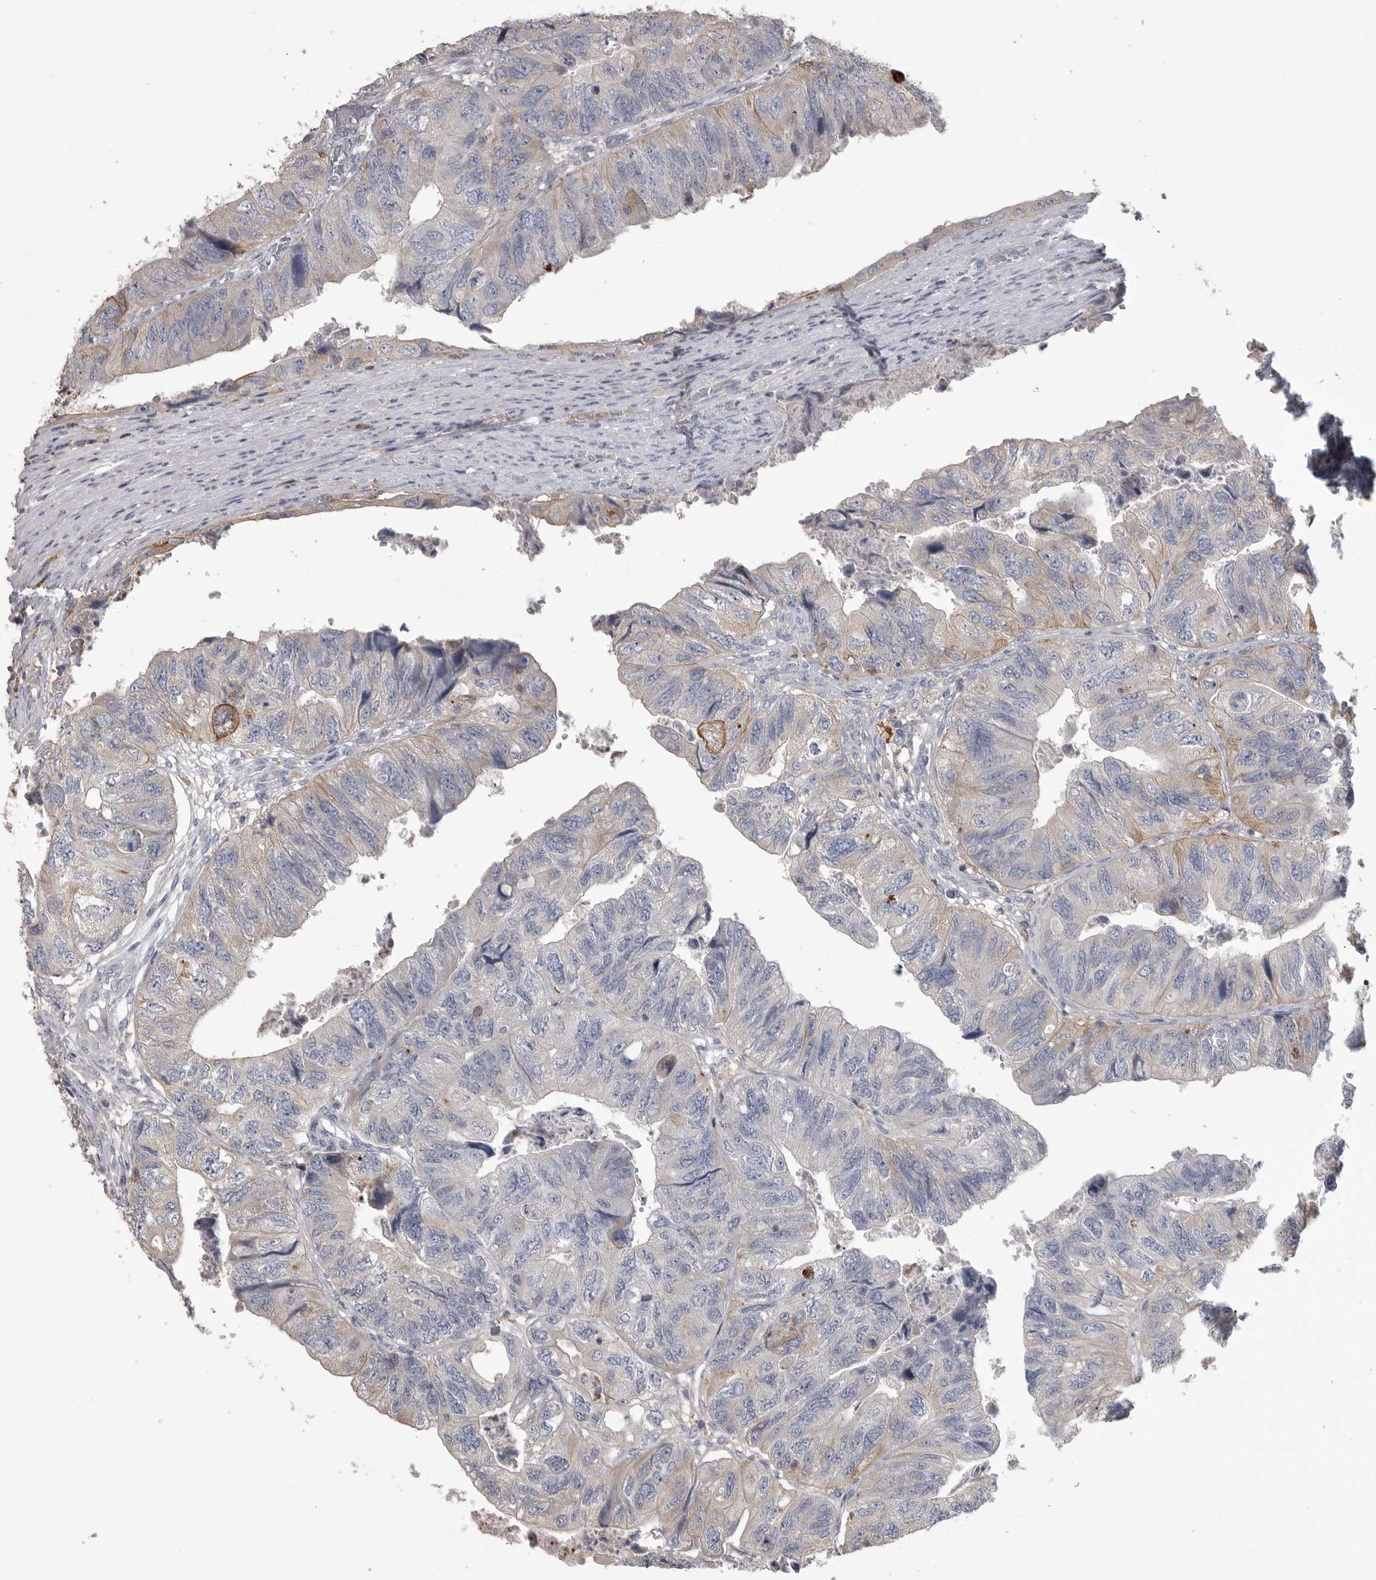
{"staining": {"intensity": "moderate", "quantity": "<25%", "location": "cytoplasmic/membranous"}, "tissue": "colorectal cancer", "cell_type": "Tumor cells", "image_type": "cancer", "snomed": [{"axis": "morphology", "description": "Adenocarcinoma, NOS"}, {"axis": "topography", "description": "Rectum"}], "caption": "Adenocarcinoma (colorectal) stained for a protein (brown) exhibits moderate cytoplasmic/membranous positive positivity in approximately <25% of tumor cells.", "gene": "CMTM6", "patient": {"sex": "male", "age": 63}}